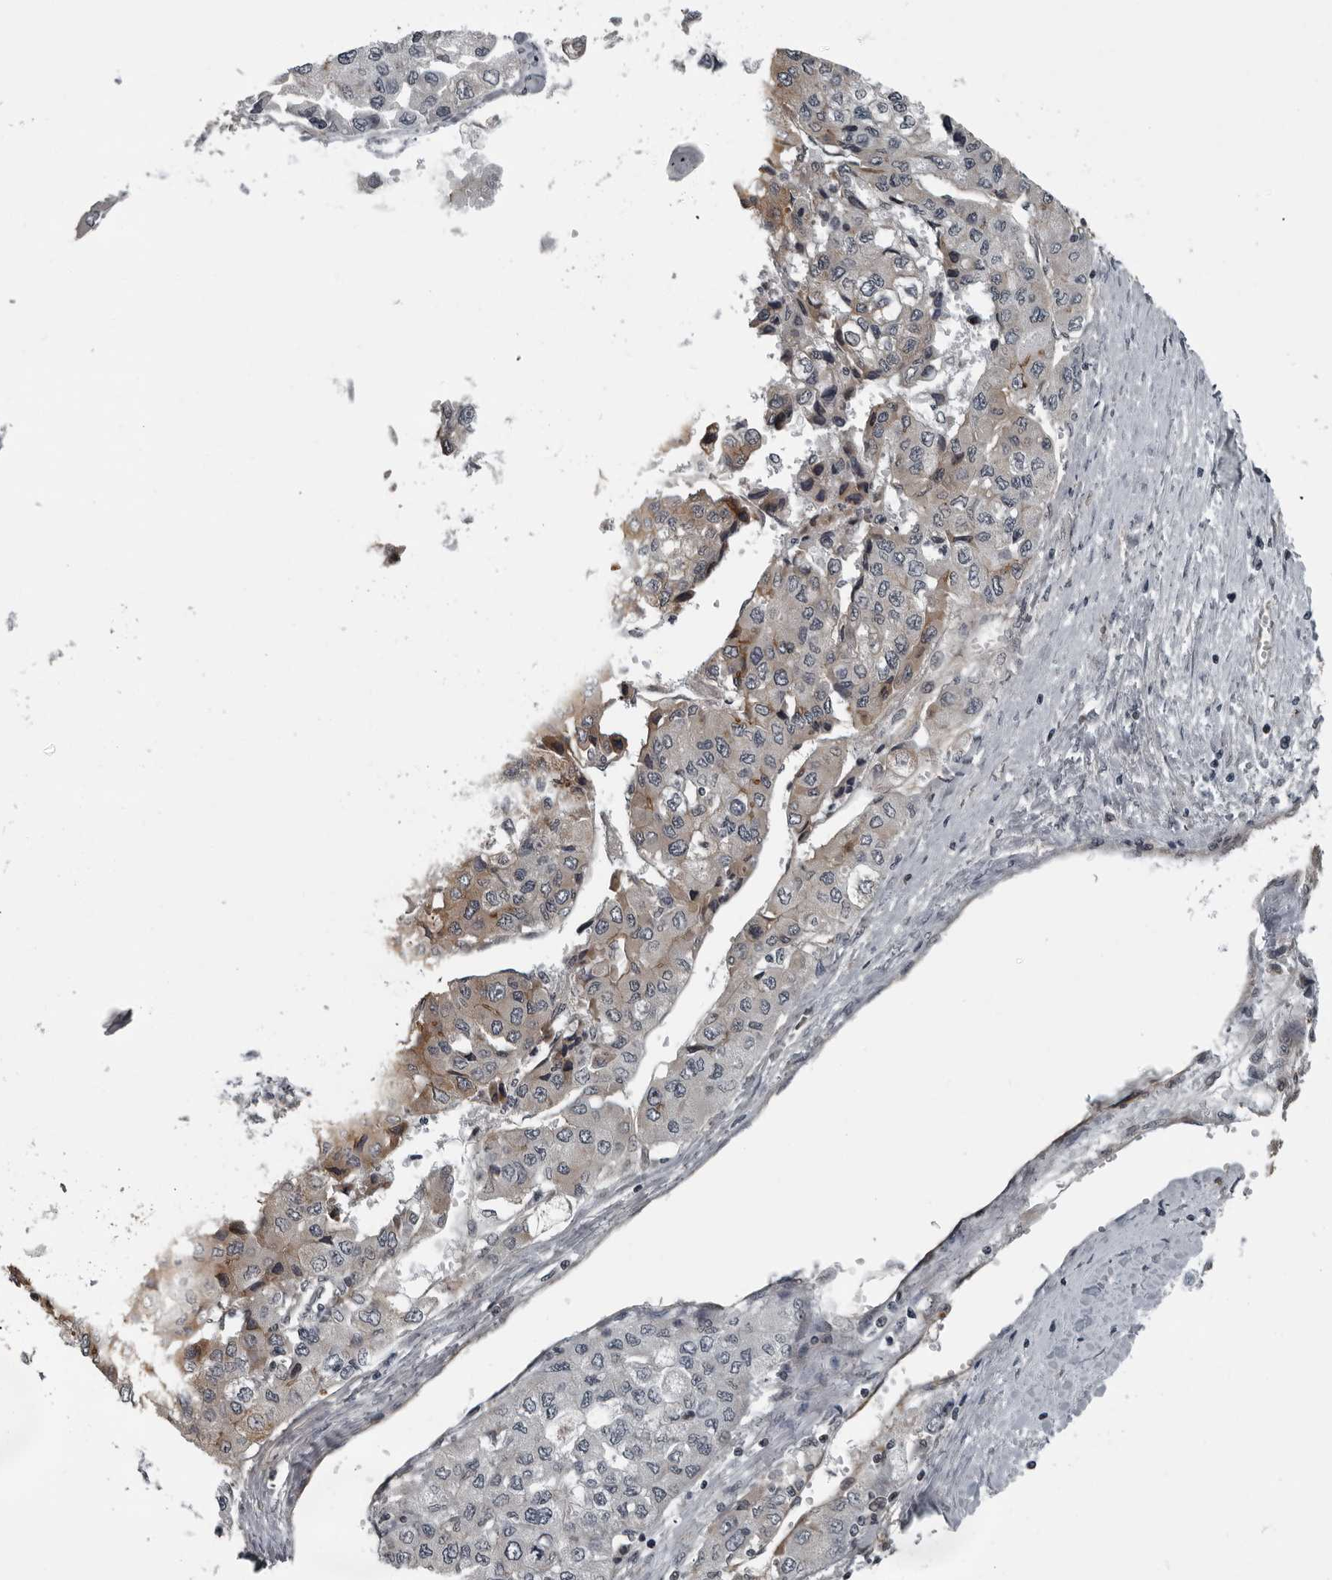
{"staining": {"intensity": "weak", "quantity": "<25%", "location": "cytoplasmic/membranous"}, "tissue": "liver cancer", "cell_type": "Tumor cells", "image_type": "cancer", "snomed": [{"axis": "morphology", "description": "Carcinoma, Hepatocellular, NOS"}, {"axis": "topography", "description": "Liver"}], "caption": "IHC image of liver cancer stained for a protein (brown), which exhibits no staining in tumor cells.", "gene": "FAM102B", "patient": {"sex": "female", "age": 66}}